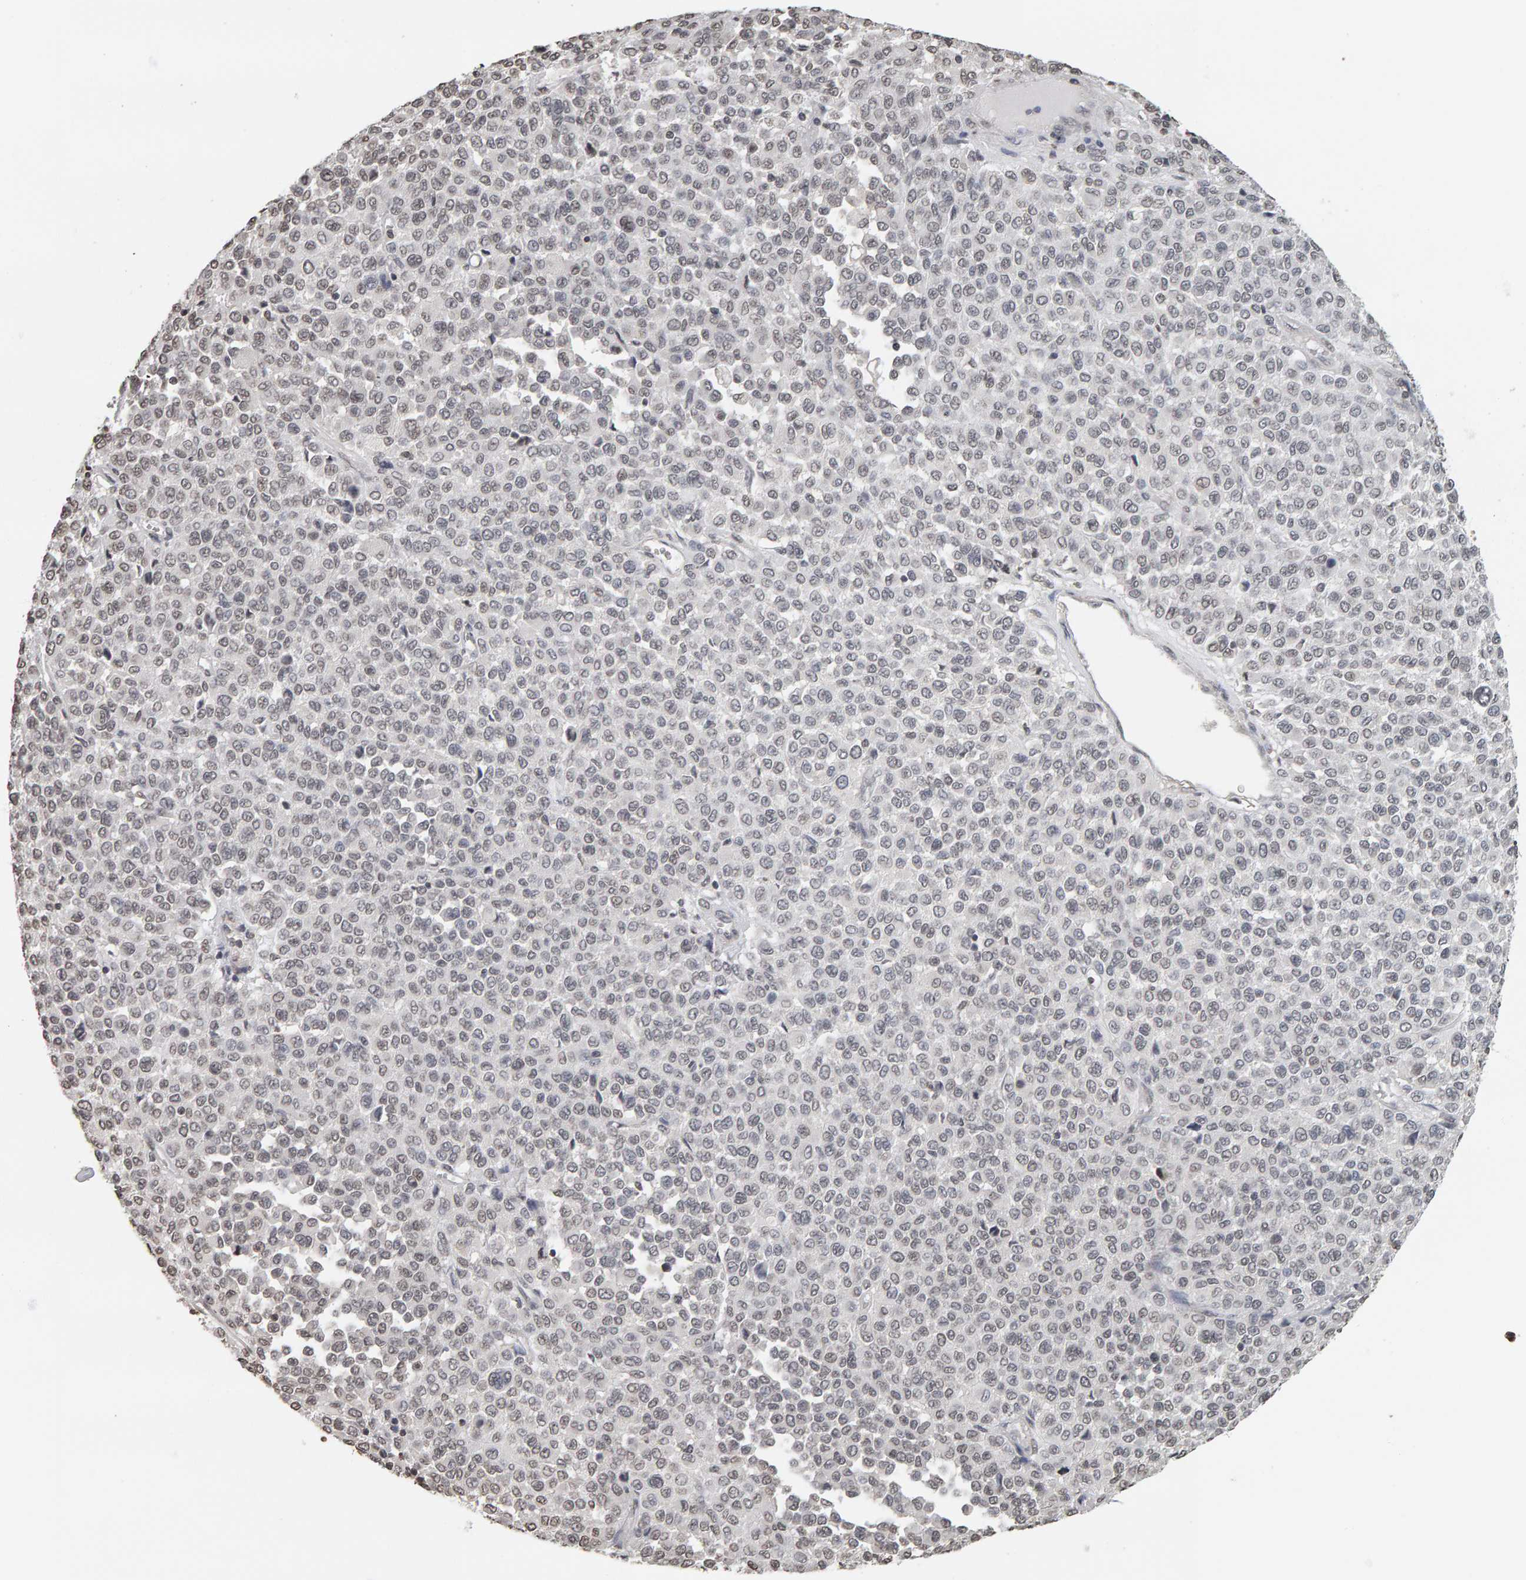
{"staining": {"intensity": "weak", "quantity": "25%-75%", "location": "nuclear"}, "tissue": "melanoma", "cell_type": "Tumor cells", "image_type": "cancer", "snomed": [{"axis": "morphology", "description": "Malignant melanoma, Metastatic site"}, {"axis": "topography", "description": "Pancreas"}], "caption": "A brown stain highlights weak nuclear expression of a protein in malignant melanoma (metastatic site) tumor cells.", "gene": "AFF4", "patient": {"sex": "female", "age": 30}}